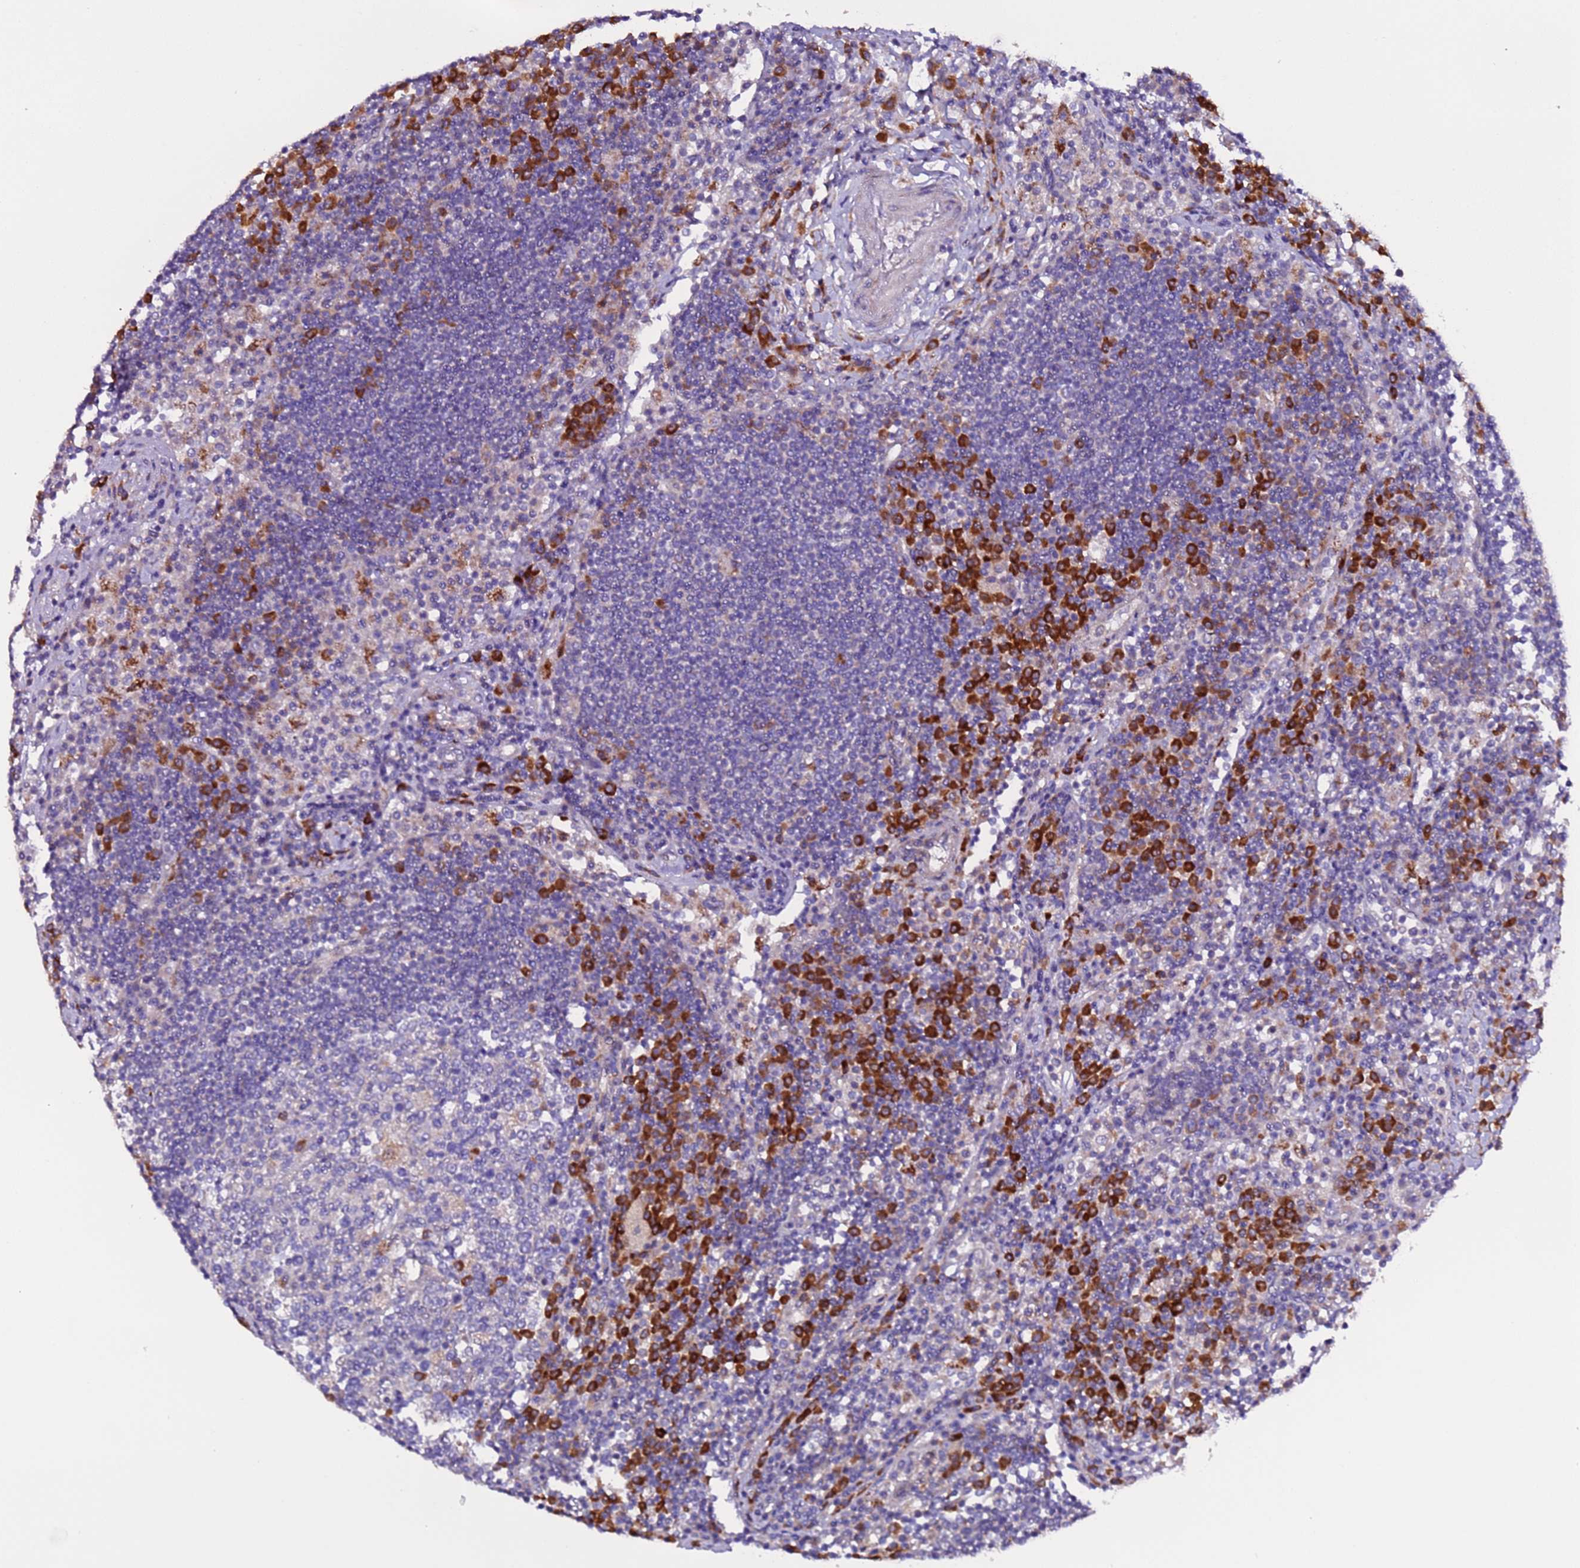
{"staining": {"intensity": "negative", "quantity": "none", "location": "none"}, "tissue": "lymph node", "cell_type": "Germinal center cells", "image_type": "normal", "snomed": [{"axis": "morphology", "description": "Normal tissue, NOS"}, {"axis": "topography", "description": "Lymph node"}], "caption": "DAB immunohistochemical staining of benign lymph node shows no significant staining in germinal center cells. (Immunohistochemistry, brightfield microscopy, high magnification).", "gene": "SPCS1", "patient": {"sex": "female", "age": 53}}